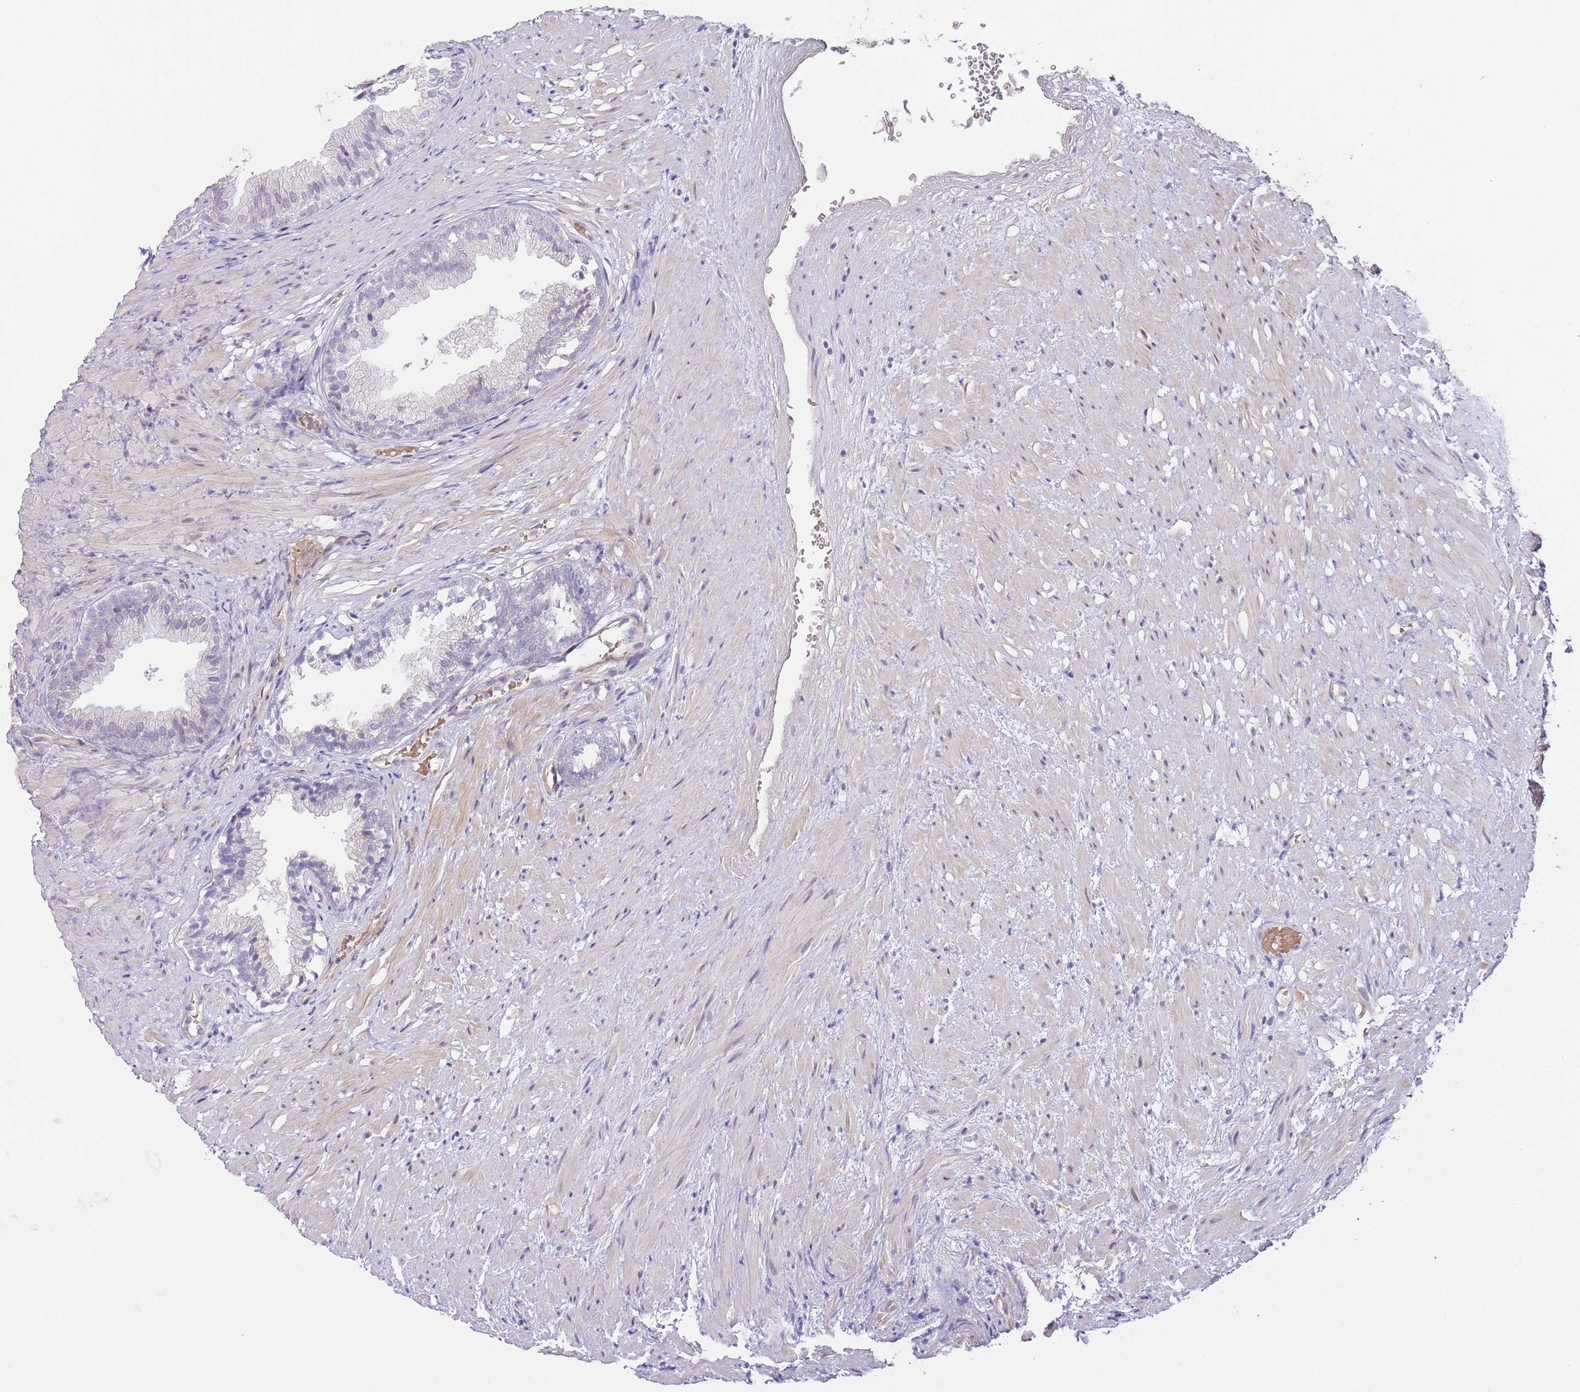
{"staining": {"intensity": "weak", "quantity": "<25%", "location": "cytoplasmic/membranous"}, "tissue": "prostate", "cell_type": "Glandular cells", "image_type": "normal", "snomed": [{"axis": "morphology", "description": "Normal tissue, NOS"}, {"axis": "topography", "description": "Prostate"}], "caption": "High magnification brightfield microscopy of unremarkable prostate stained with DAB (brown) and counterstained with hematoxylin (blue): glandular cells show no significant expression. (DAB IHC with hematoxylin counter stain).", "gene": "AP1S2", "patient": {"sex": "male", "age": 76}}